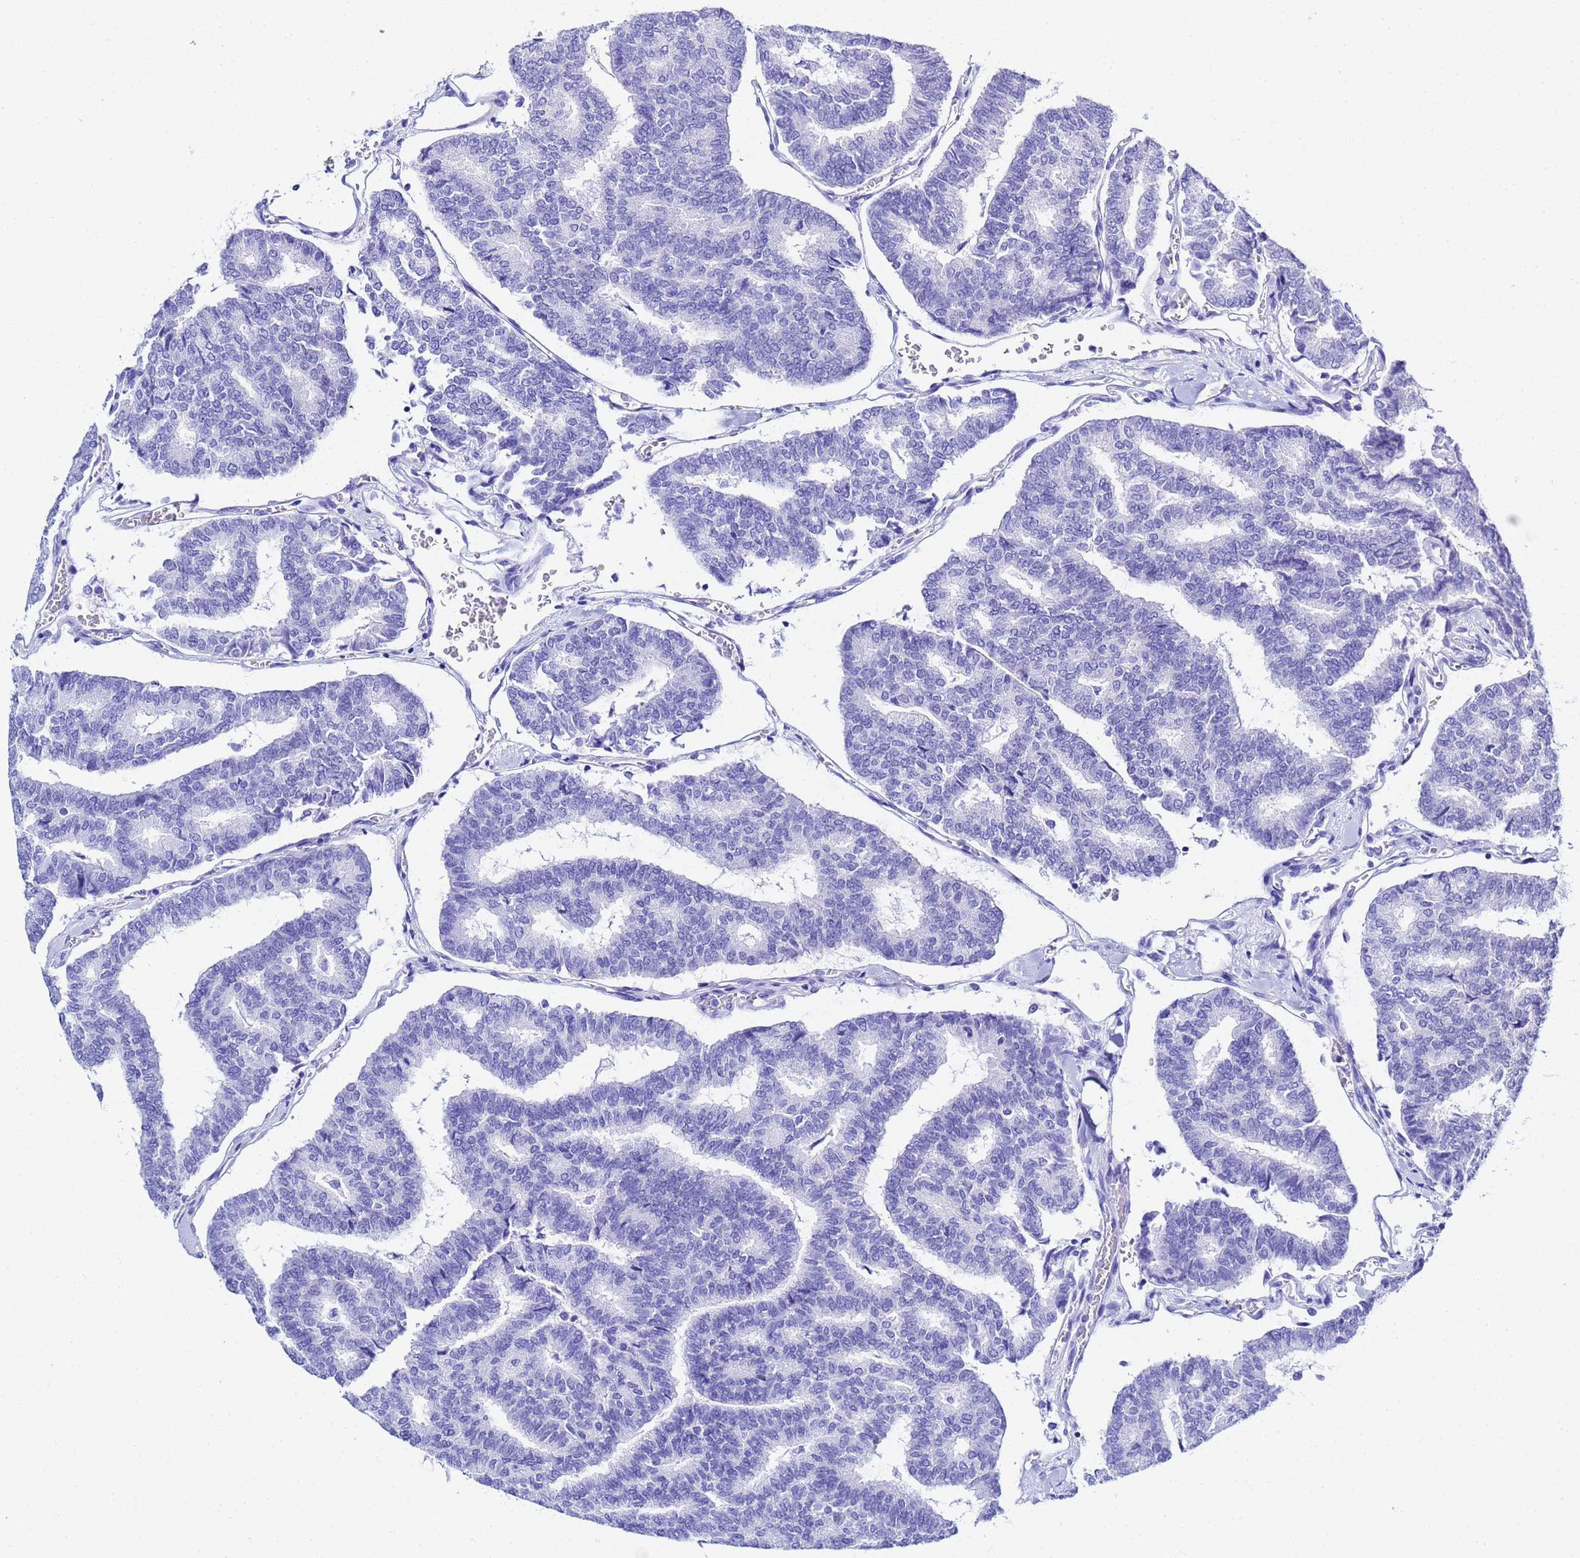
{"staining": {"intensity": "negative", "quantity": "none", "location": "none"}, "tissue": "thyroid cancer", "cell_type": "Tumor cells", "image_type": "cancer", "snomed": [{"axis": "morphology", "description": "Papillary adenocarcinoma, NOS"}, {"axis": "topography", "description": "Thyroid gland"}], "caption": "This is a histopathology image of IHC staining of papillary adenocarcinoma (thyroid), which shows no staining in tumor cells.", "gene": "ACTL6B", "patient": {"sex": "female", "age": 35}}